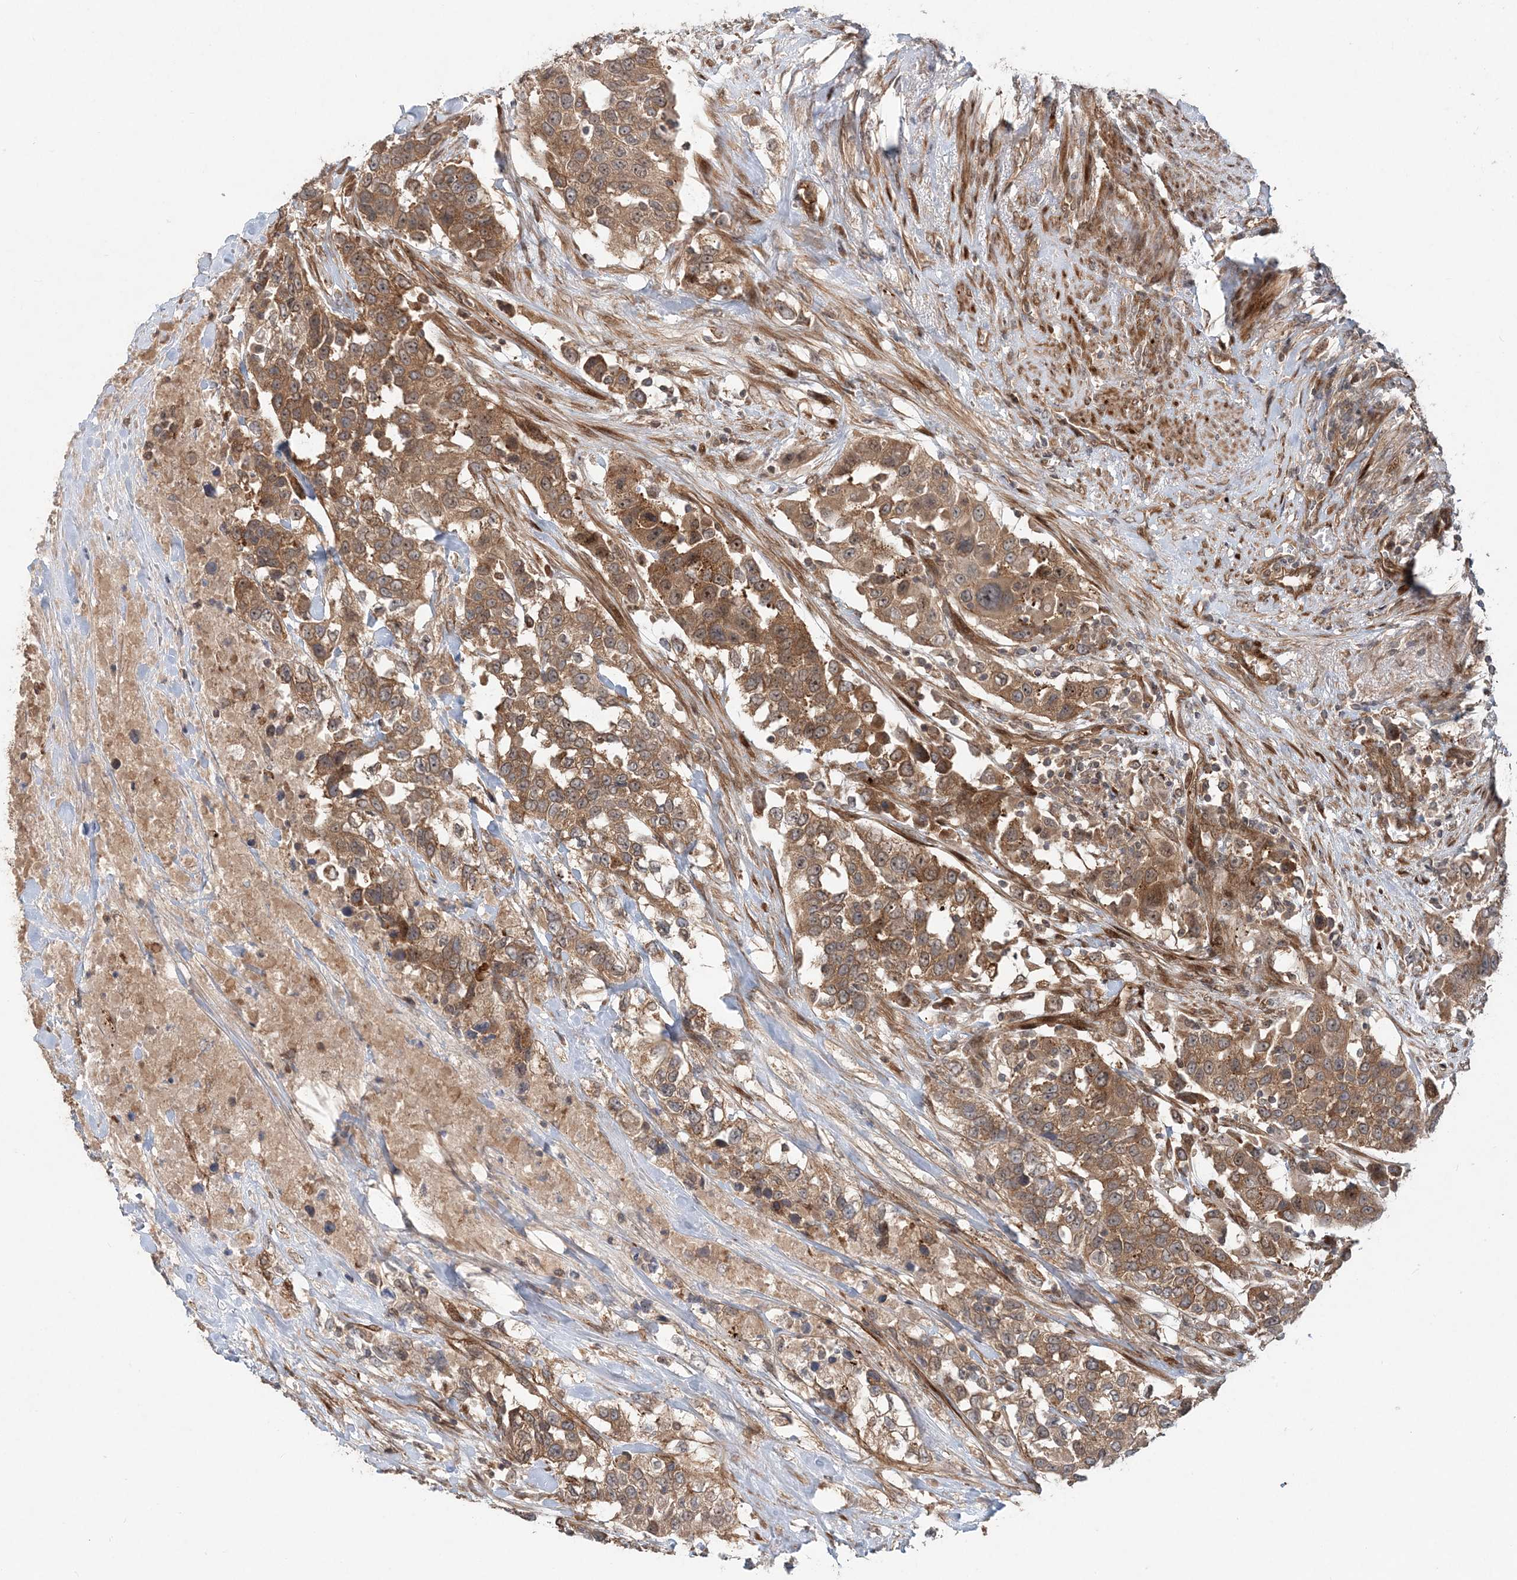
{"staining": {"intensity": "moderate", "quantity": ">75%", "location": "cytoplasmic/membranous"}, "tissue": "urothelial cancer", "cell_type": "Tumor cells", "image_type": "cancer", "snomed": [{"axis": "morphology", "description": "Urothelial carcinoma, High grade"}, {"axis": "topography", "description": "Urinary bladder"}], "caption": "A high-resolution photomicrograph shows immunohistochemistry staining of urothelial carcinoma (high-grade), which displays moderate cytoplasmic/membranous positivity in about >75% of tumor cells.", "gene": "GEMIN5", "patient": {"sex": "female", "age": 80}}